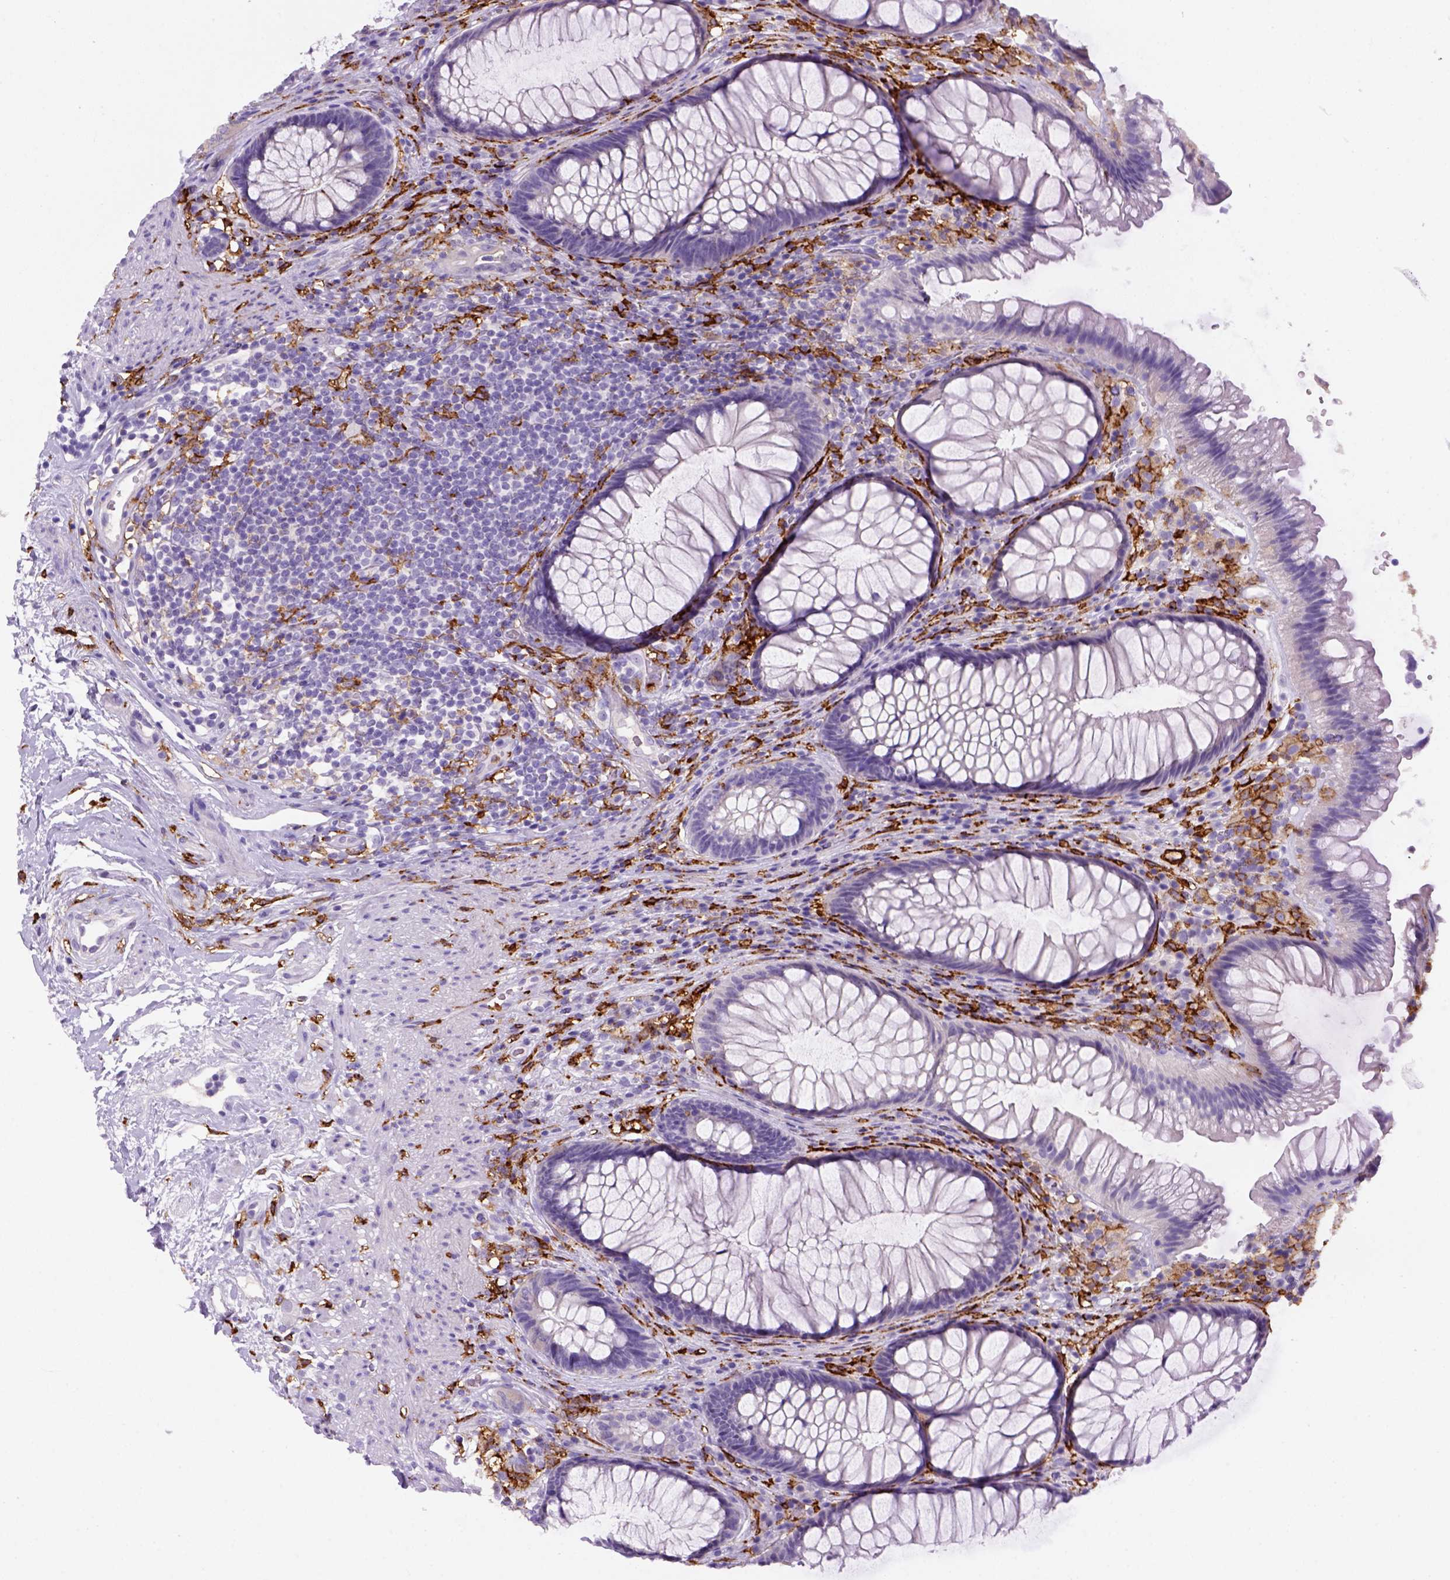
{"staining": {"intensity": "negative", "quantity": "none", "location": "none"}, "tissue": "rectum", "cell_type": "Glandular cells", "image_type": "normal", "snomed": [{"axis": "morphology", "description": "Normal tissue, NOS"}, {"axis": "topography", "description": "Smooth muscle"}, {"axis": "topography", "description": "Rectum"}], "caption": "This photomicrograph is of unremarkable rectum stained with immunohistochemistry to label a protein in brown with the nuclei are counter-stained blue. There is no positivity in glandular cells.", "gene": "CD14", "patient": {"sex": "male", "age": 53}}